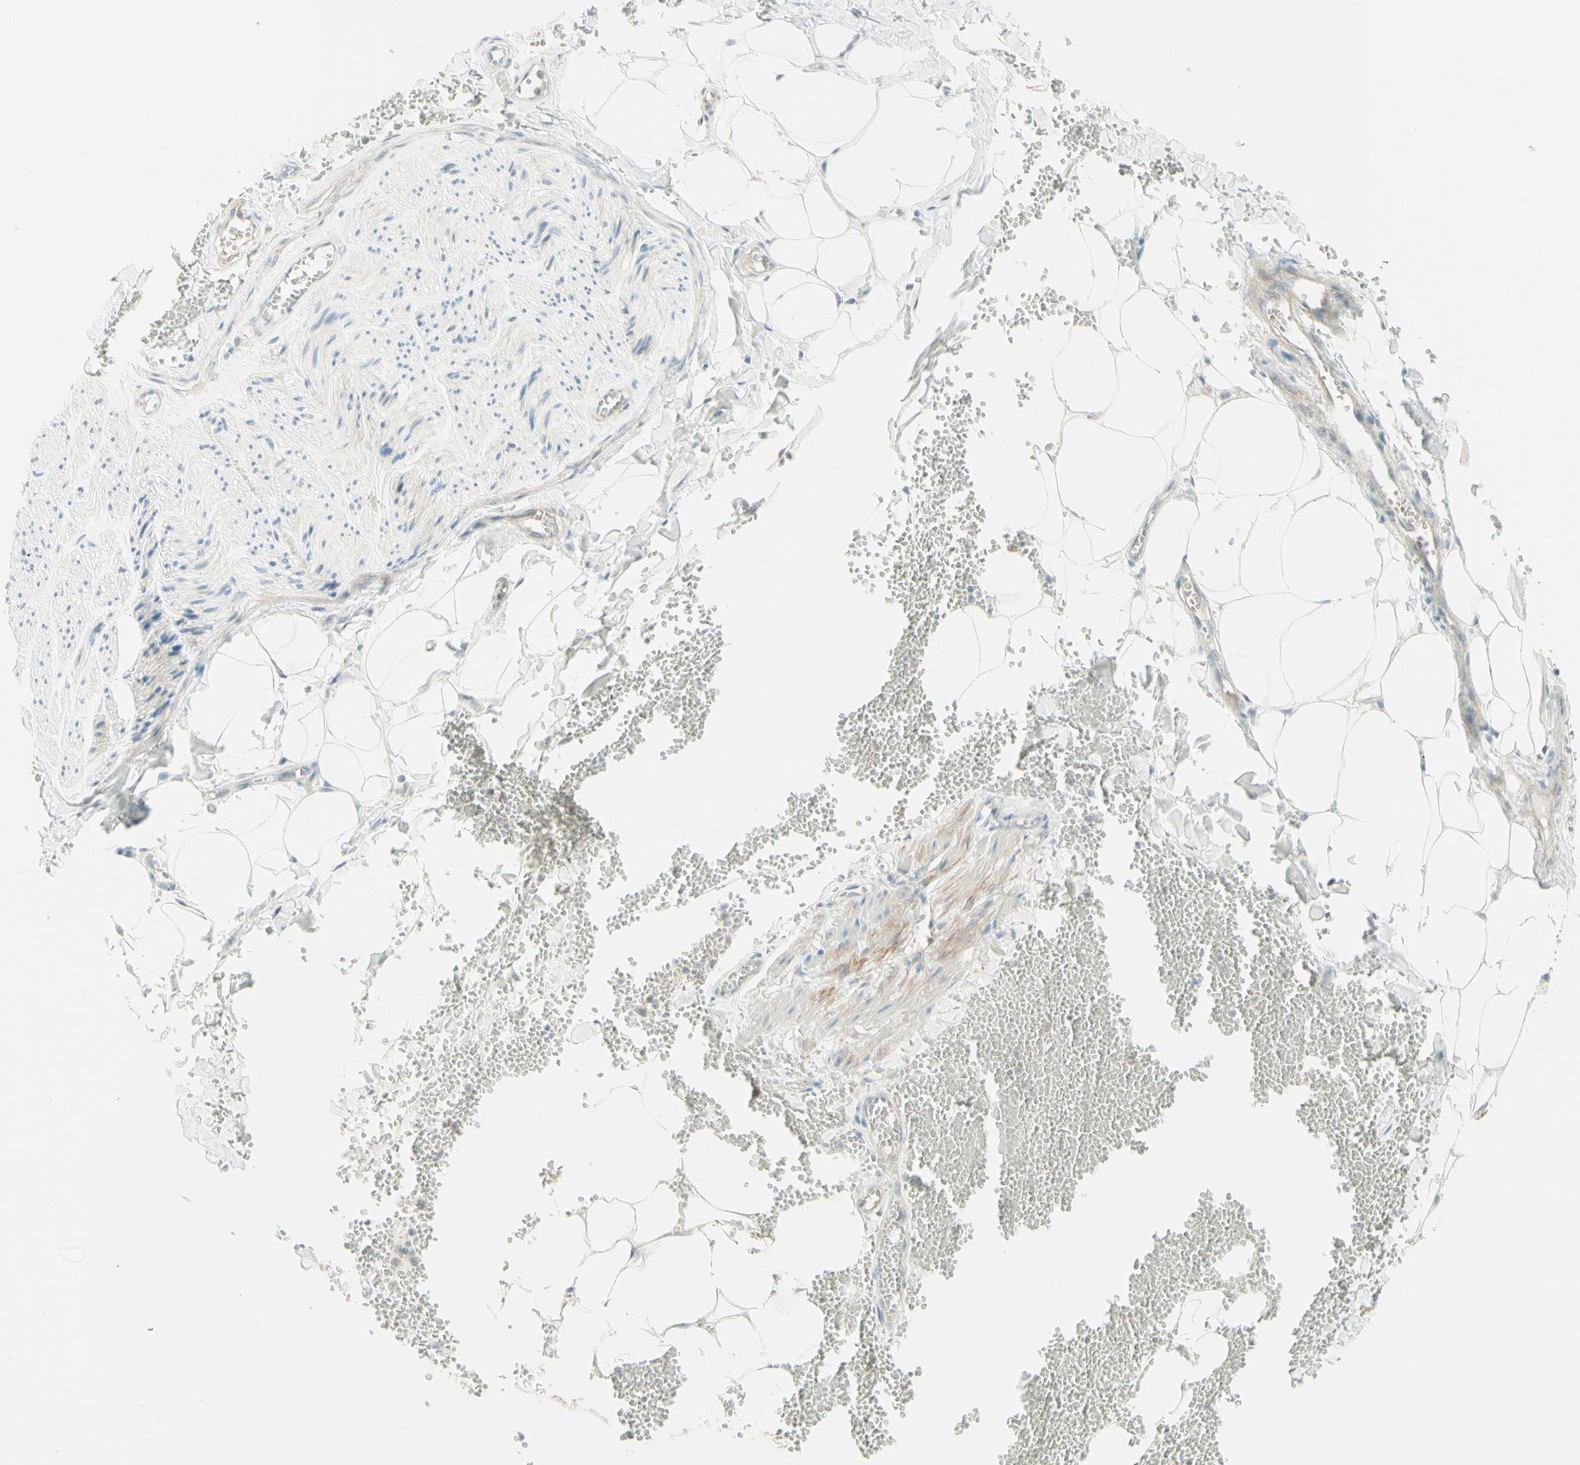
{"staining": {"intensity": "negative", "quantity": "none", "location": "none"}, "tissue": "adipose tissue", "cell_type": "Adipocytes", "image_type": "normal", "snomed": [{"axis": "morphology", "description": "Normal tissue, NOS"}, {"axis": "topography", "description": "Adipose tissue"}, {"axis": "topography", "description": "Peripheral nerve tissue"}], "caption": "Adipocytes show no significant staining in benign adipose tissue.", "gene": "PROM1", "patient": {"sex": "male", "age": 52}}